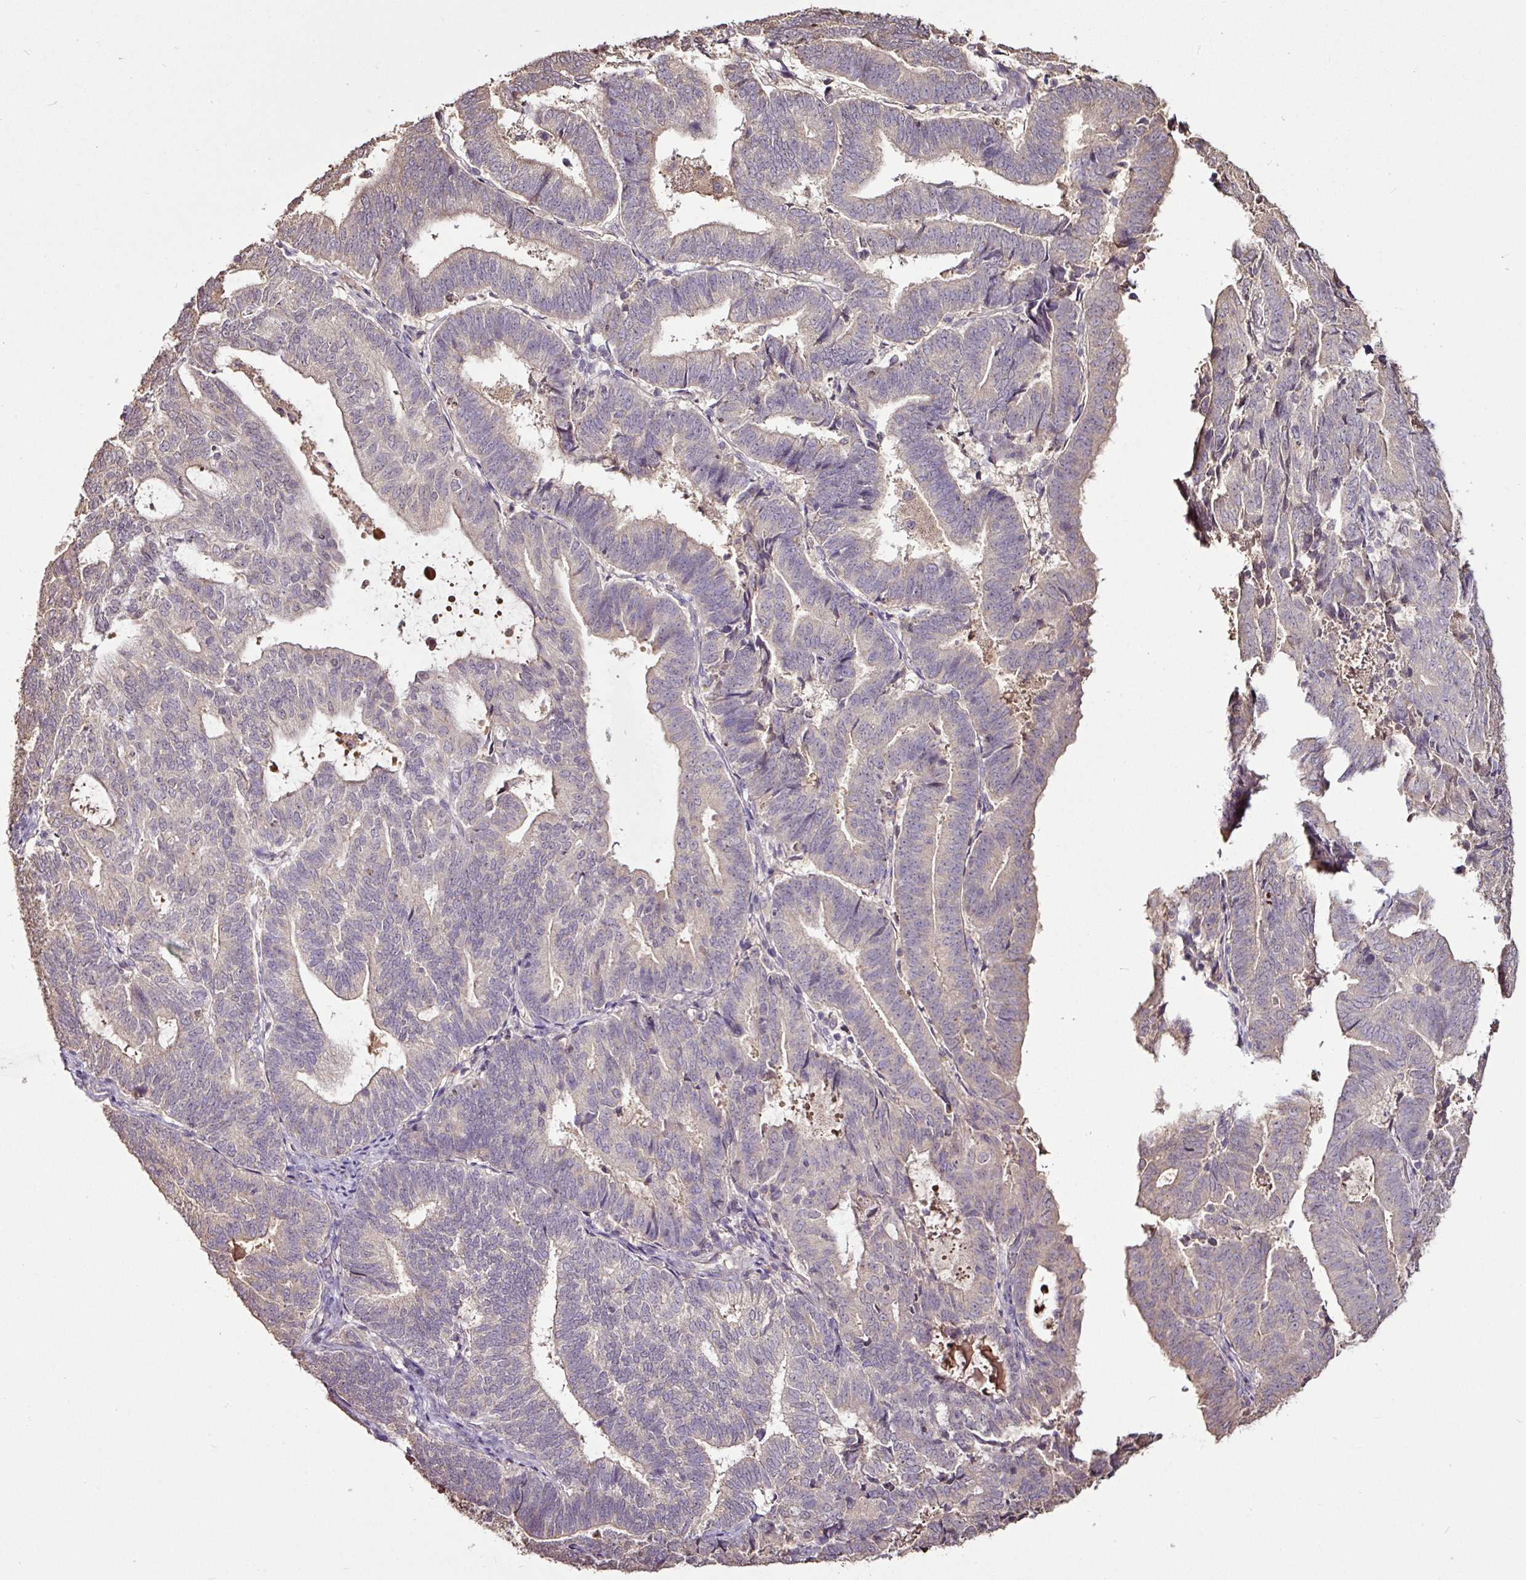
{"staining": {"intensity": "weak", "quantity": "<25%", "location": "cytoplasmic/membranous"}, "tissue": "endometrial cancer", "cell_type": "Tumor cells", "image_type": "cancer", "snomed": [{"axis": "morphology", "description": "Adenocarcinoma, NOS"}, {"axis": "topography", "description": "Endometrium"}], "caption": "The immunohistochemistry micrograph has no significant expression in tumor cells of endometrial cancer (adenocarcinoma) tissue.", "gene": "RPL38", "patient": {"sex": "female", "age": 70}}